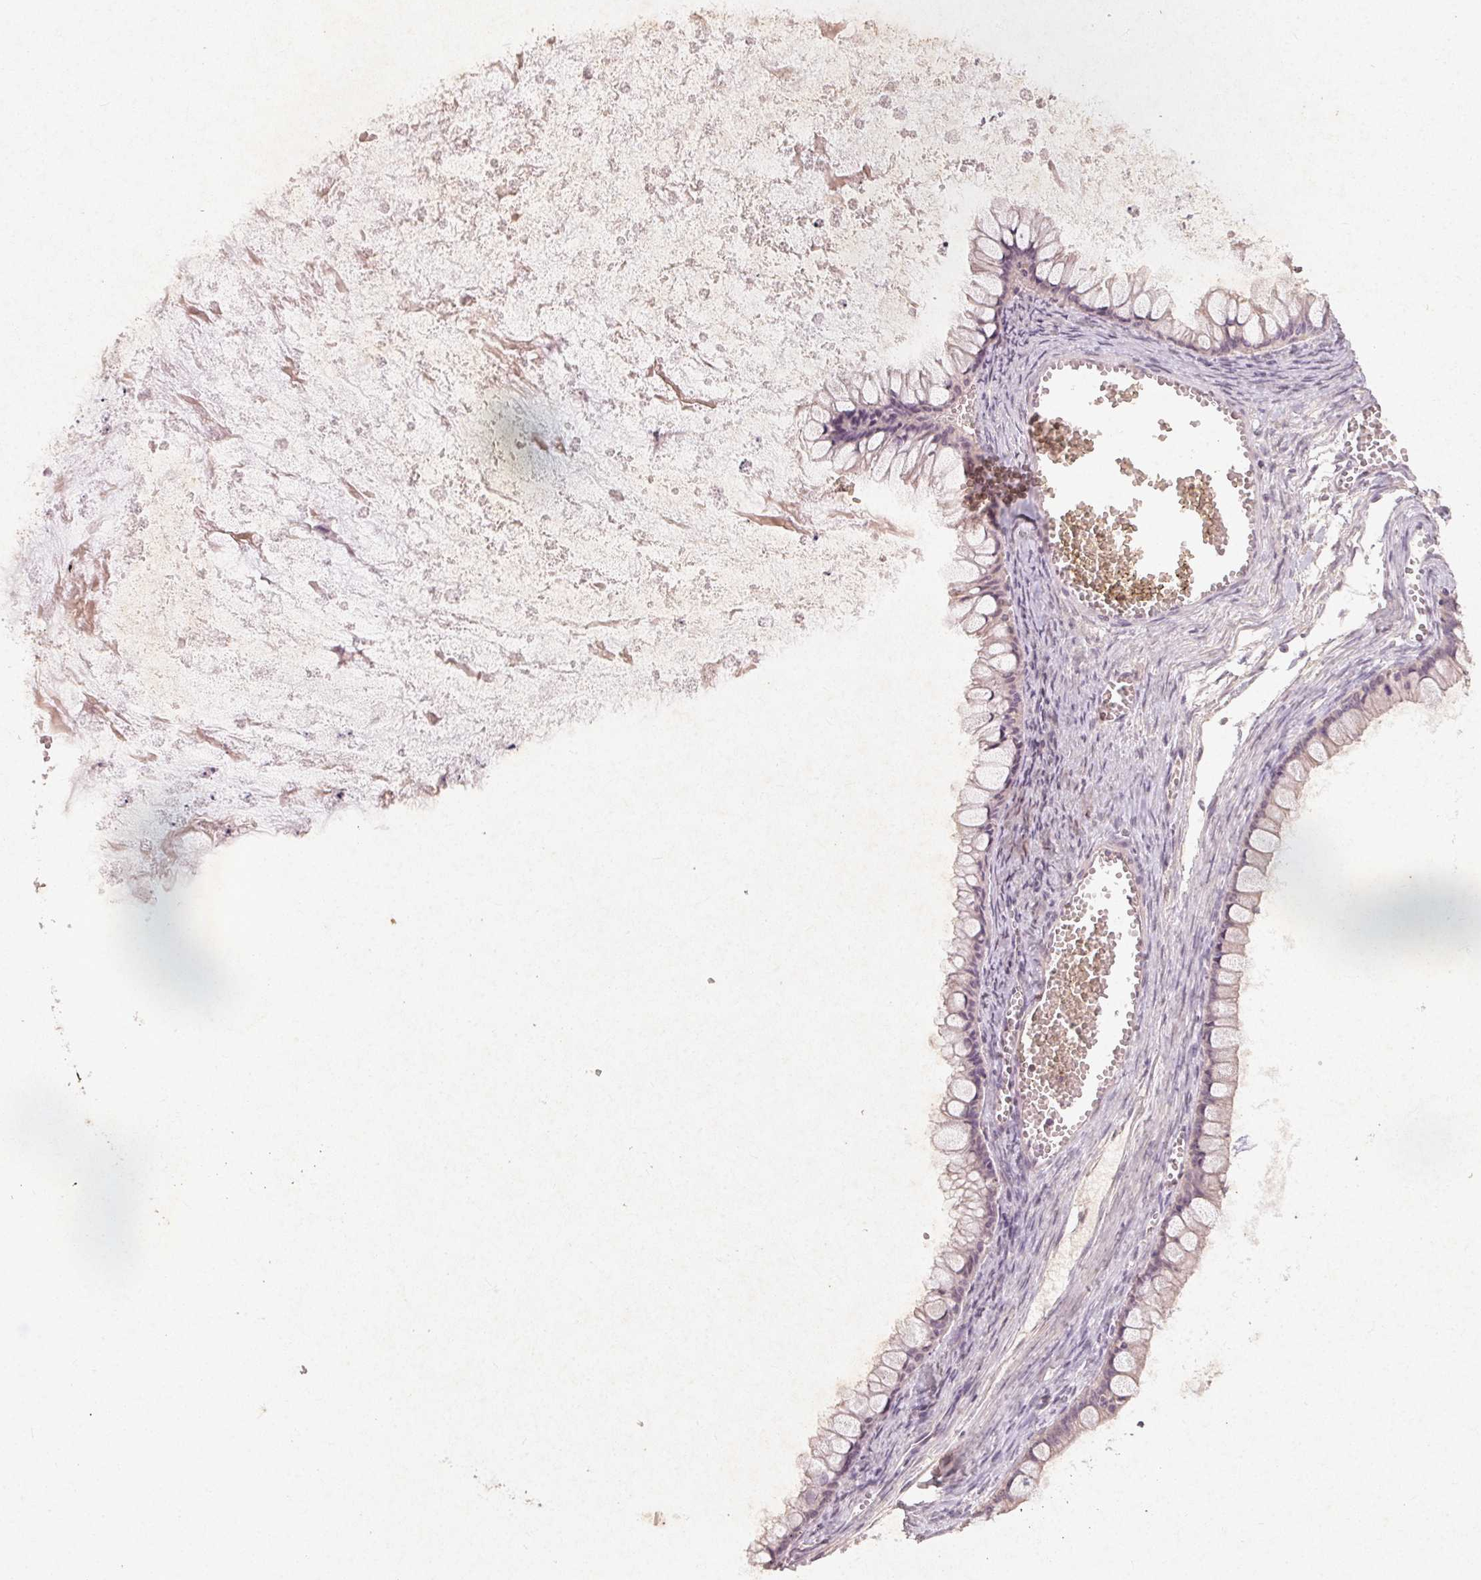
{"staining": {"intensity": "negative", "quantity": "none", "location": "none"}, "tissue": "ovarian cancer", "cell_type": "Tumor cells", "image_type": "cancer", "snomed": [{"axis": "morphology", "description": "Cystadenocarcinoma, mucinous, NOS"}, {"axis": "topography", "description": "Ovary"}], "caption": "Immunohistochemical staining of human ovarian cancer displays no significant positivity in tumor cells.", "gene": "KLRC3", "patient": {"sex": "female", "age": 67}}